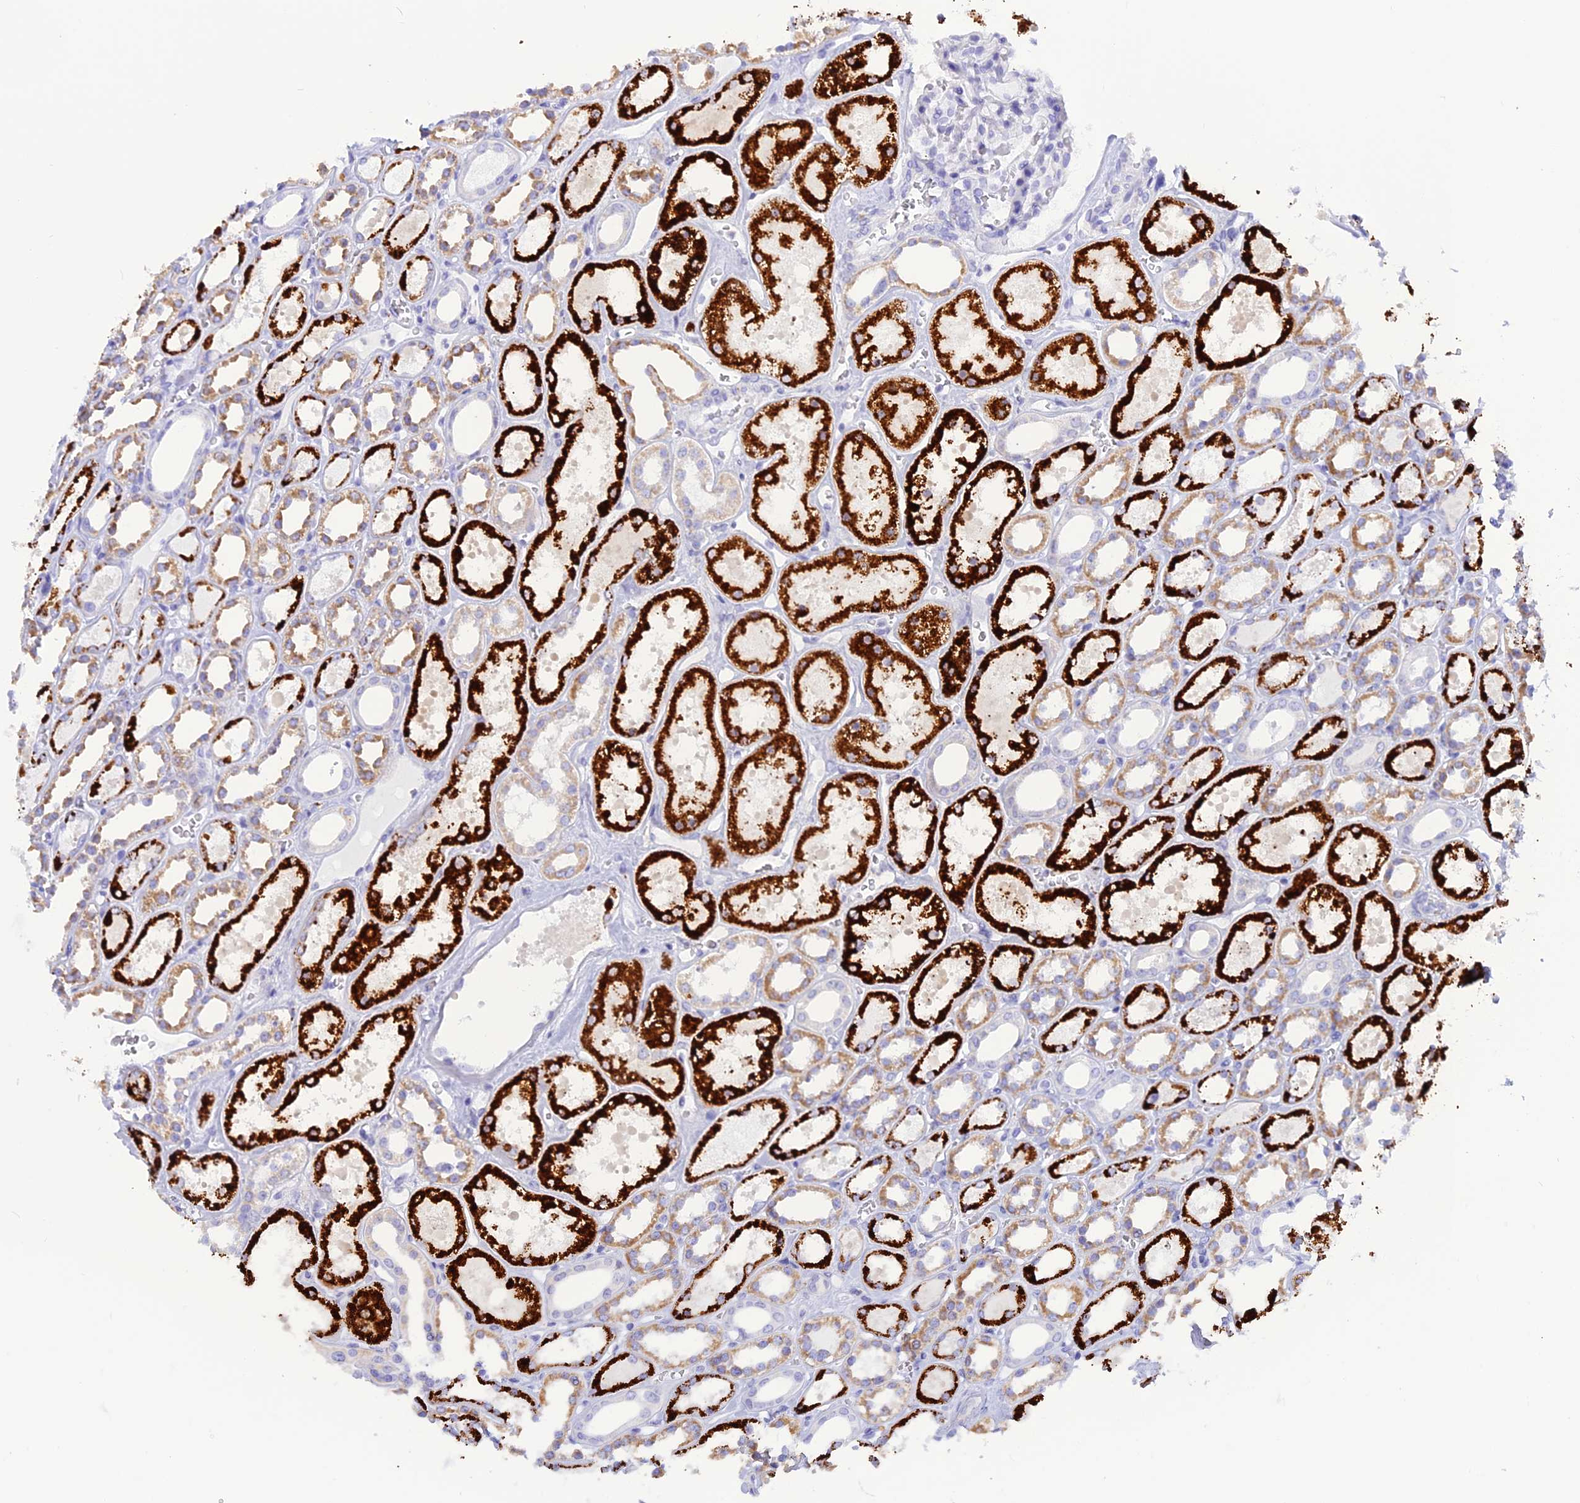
{"staining": {"intensity": "negative", "quantity": "none", "location": "none"}, "tissue": "kidney", "cell_type": "Cells in glomeruli", "image_type": "normal", "snomed": [{"axis": "morphology", "description": "Normal tissue, NOS"}, {"axis": "topography", "description": "Kidney"}], "caption": "An immunohistochemistry (IHC) photomicrograph of normal kidney is shown. There is no staining in cells in glomeruli of kidney.", "gene": "GLYATL1B", "patient": {"sex": "female", "age": 41}}